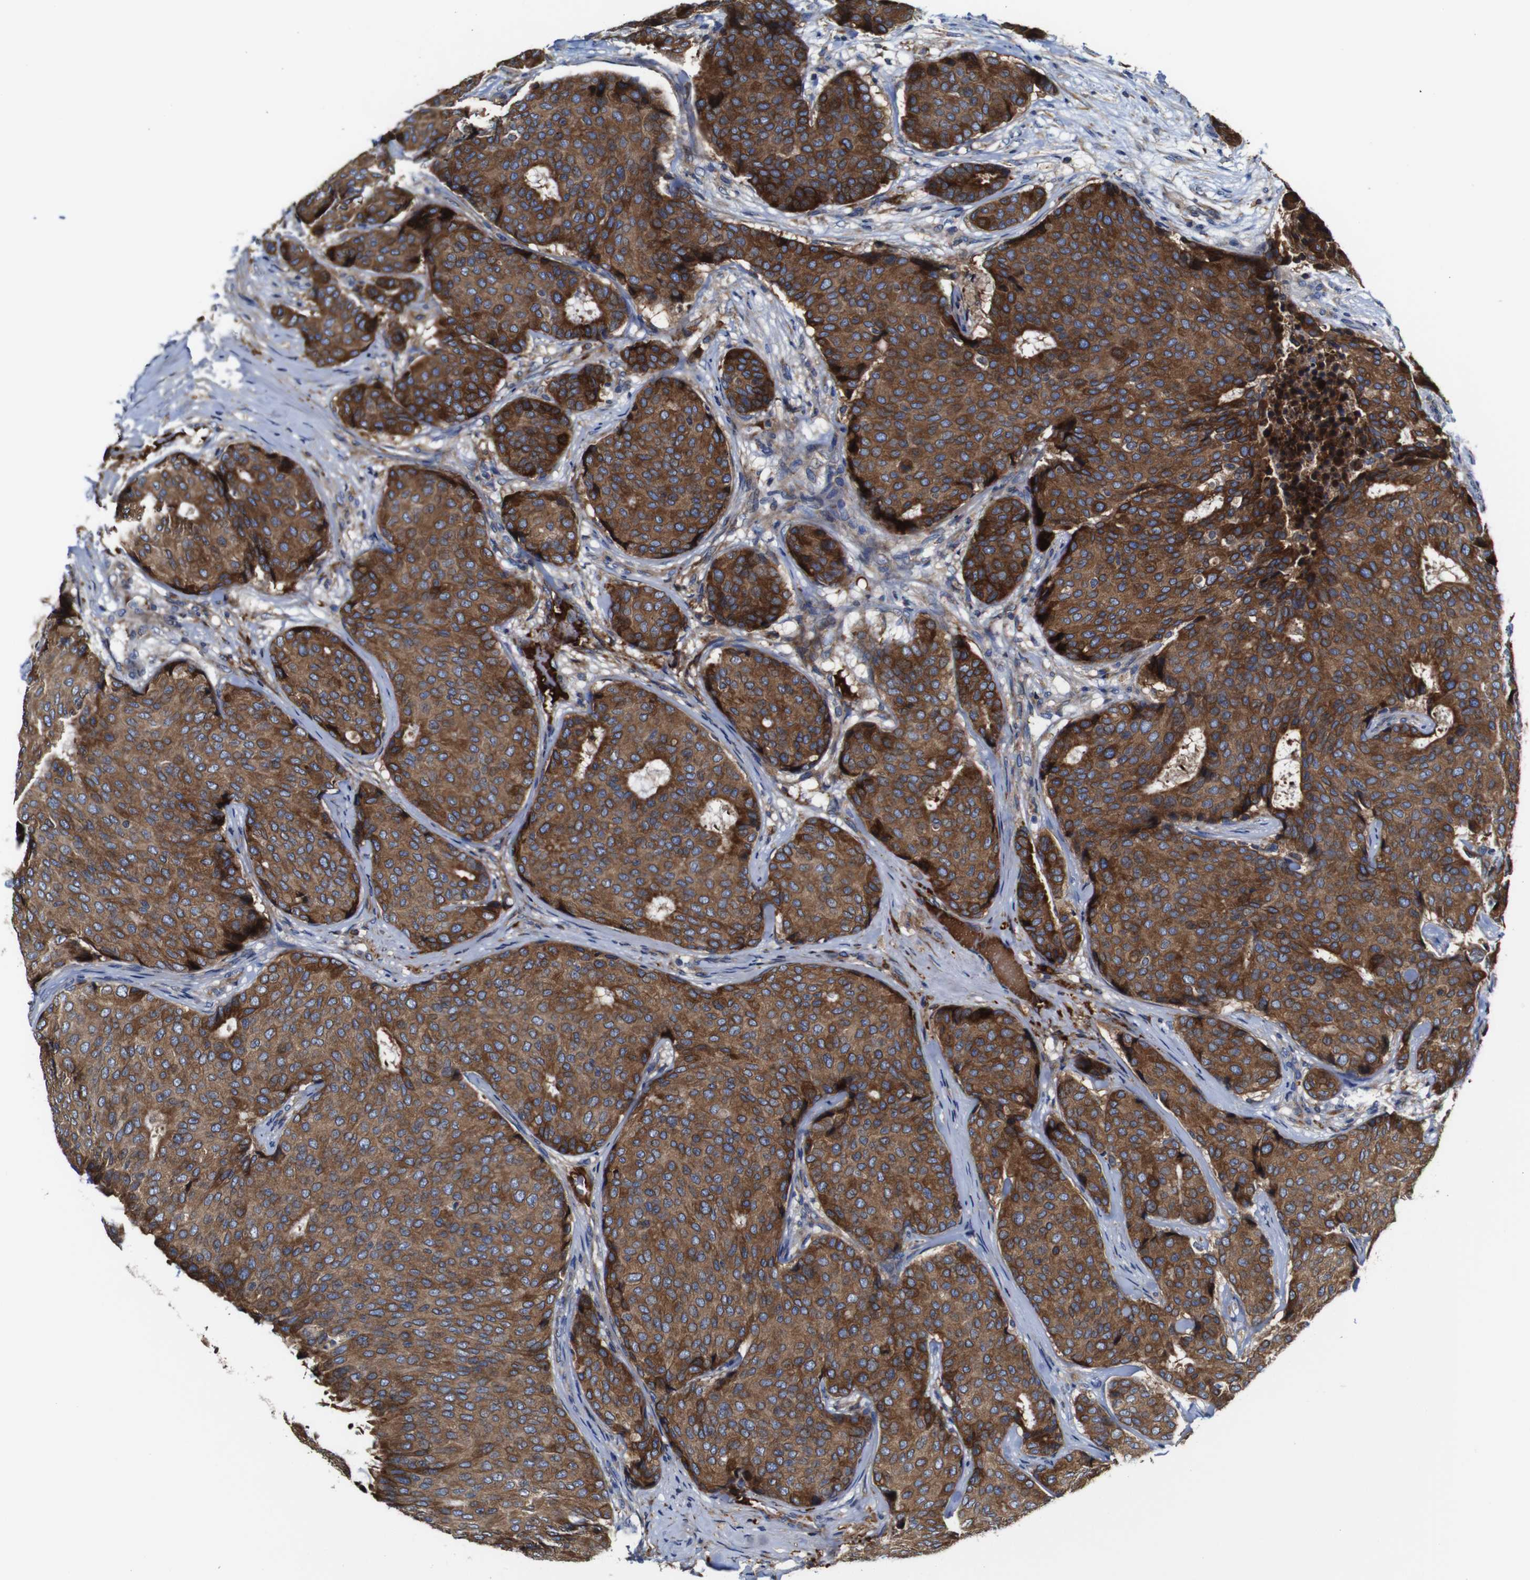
{"staining": {"intensity": "strong", "quantity": ">75%", "location": "cytoplasmic/membranous"}, "tissue": "breast cancer", "cell_type": "Tumor cells", "image_type": "cancer", "snomed": [{"axis": "morphology", "description": "Duct carcinoma"}, {"axis": "topography", "description": "Breast"}], "caption": "The immunohistochemical stain highlights strong cytoplasmic/membranous staining in tumor cells of intraductal carcinoma (breast) tissue.", "gene": "CLCC1", "patient": {"sex": "female", "age": 75}}